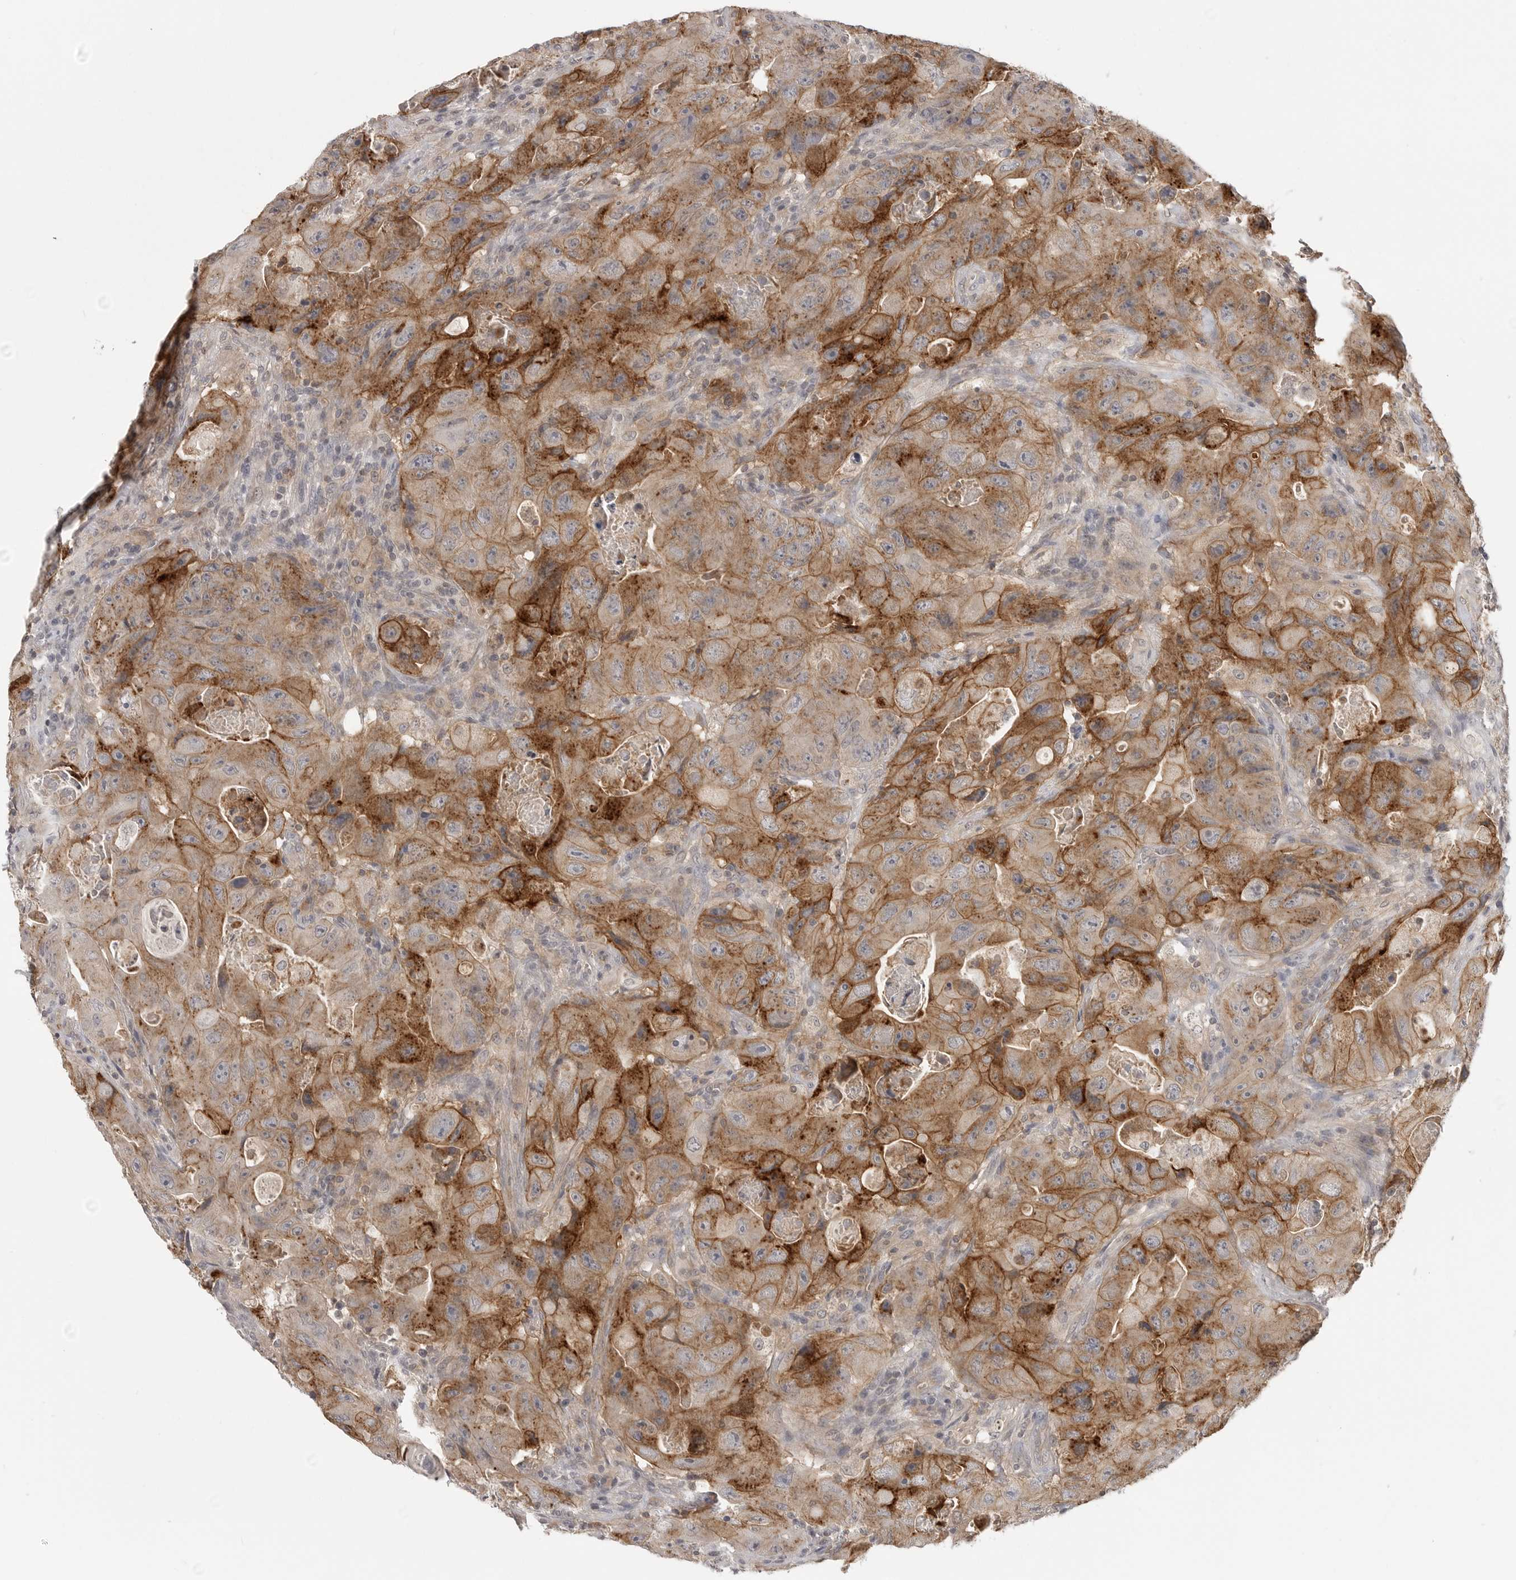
{"staining": {"intensity": "moderate", "quantity": "25%-75%", "location": "cytoplasmic/membranous"}, "tissue": "colorectal cancer", "cell_type": "Tumor cells", "image_type": "cancer", "snomed": [{"axis": "morphology", "description": "Adenocarcinoma, NOS"}, {"axis": "topography", "description": "Colon"}], "caption": "This micrograph exhibits immunohistochemistry (IHC) staining of colorectal cancer, with medium moderate cytoplasmic/membranous staining in about 25%-75% of tumor cells.", "gene": "IFNGR1", "patient": {"sex": "female", "age": 46}}